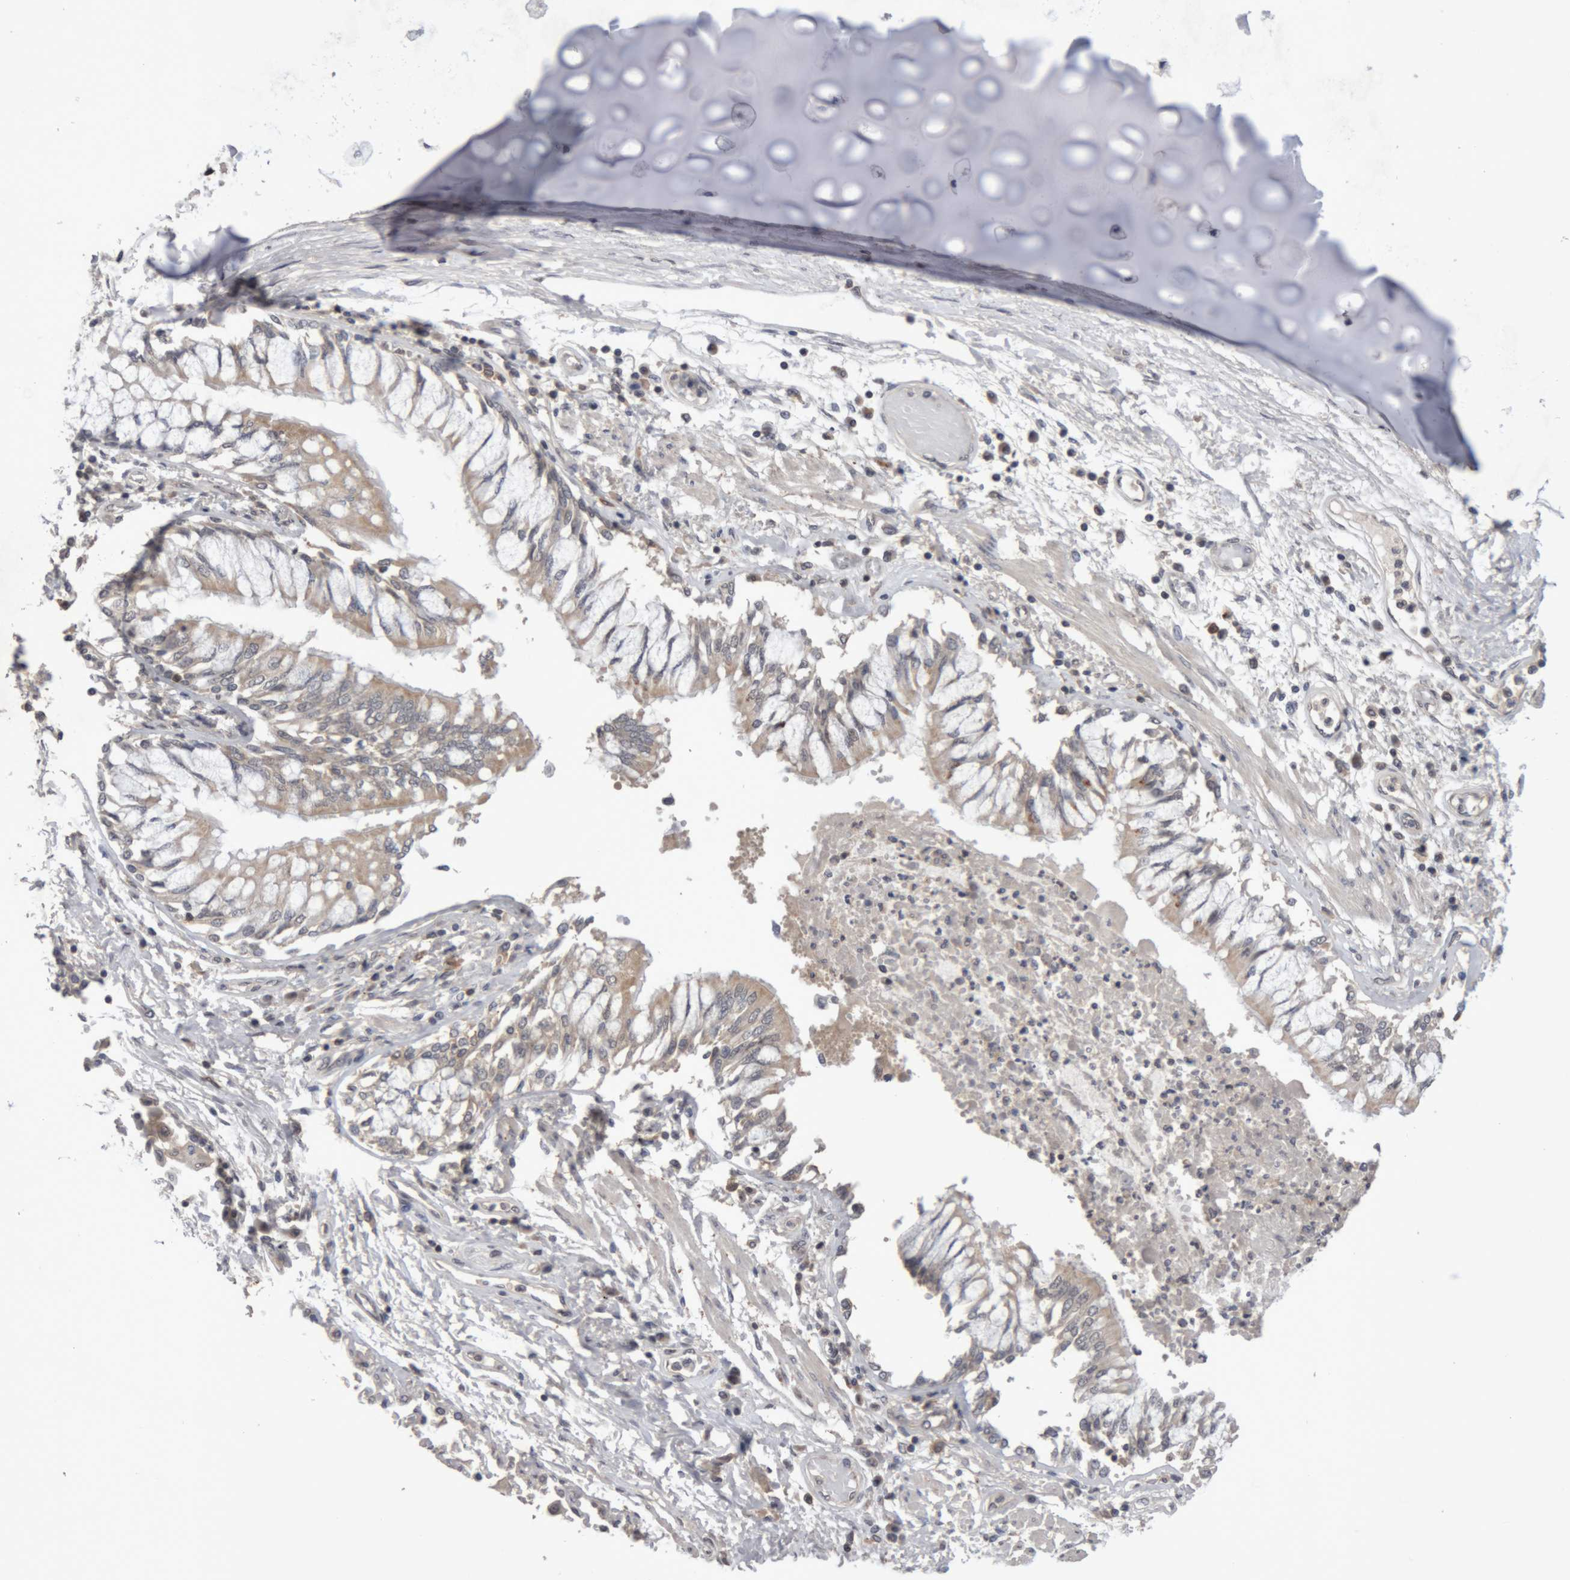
{"staining": {"intensity": "weak", "quantity": ">75%", "location": "cytoplasmic/membranous"}, "tissue": "bronchus", "cell_type": "Respiratory epithelial cells", "image_type": "normal", "snomed": [{"axis": "morphology", "description": "Normal tissue, NOS"}, {"axis": "topography", "description": "Cartilage tissue"}, {"axis": "topography", "description": "Bronchus"}, {"axis": "topography", "description": "Lung"}], "caption": "Protein staining reveals weak cytoplasmic/membranous positivity in approximately >75% of respiratory epithelial cells in normal bronchus.", "gene": "NFATC2", "patient": {"sex": "female", "age": 49}}